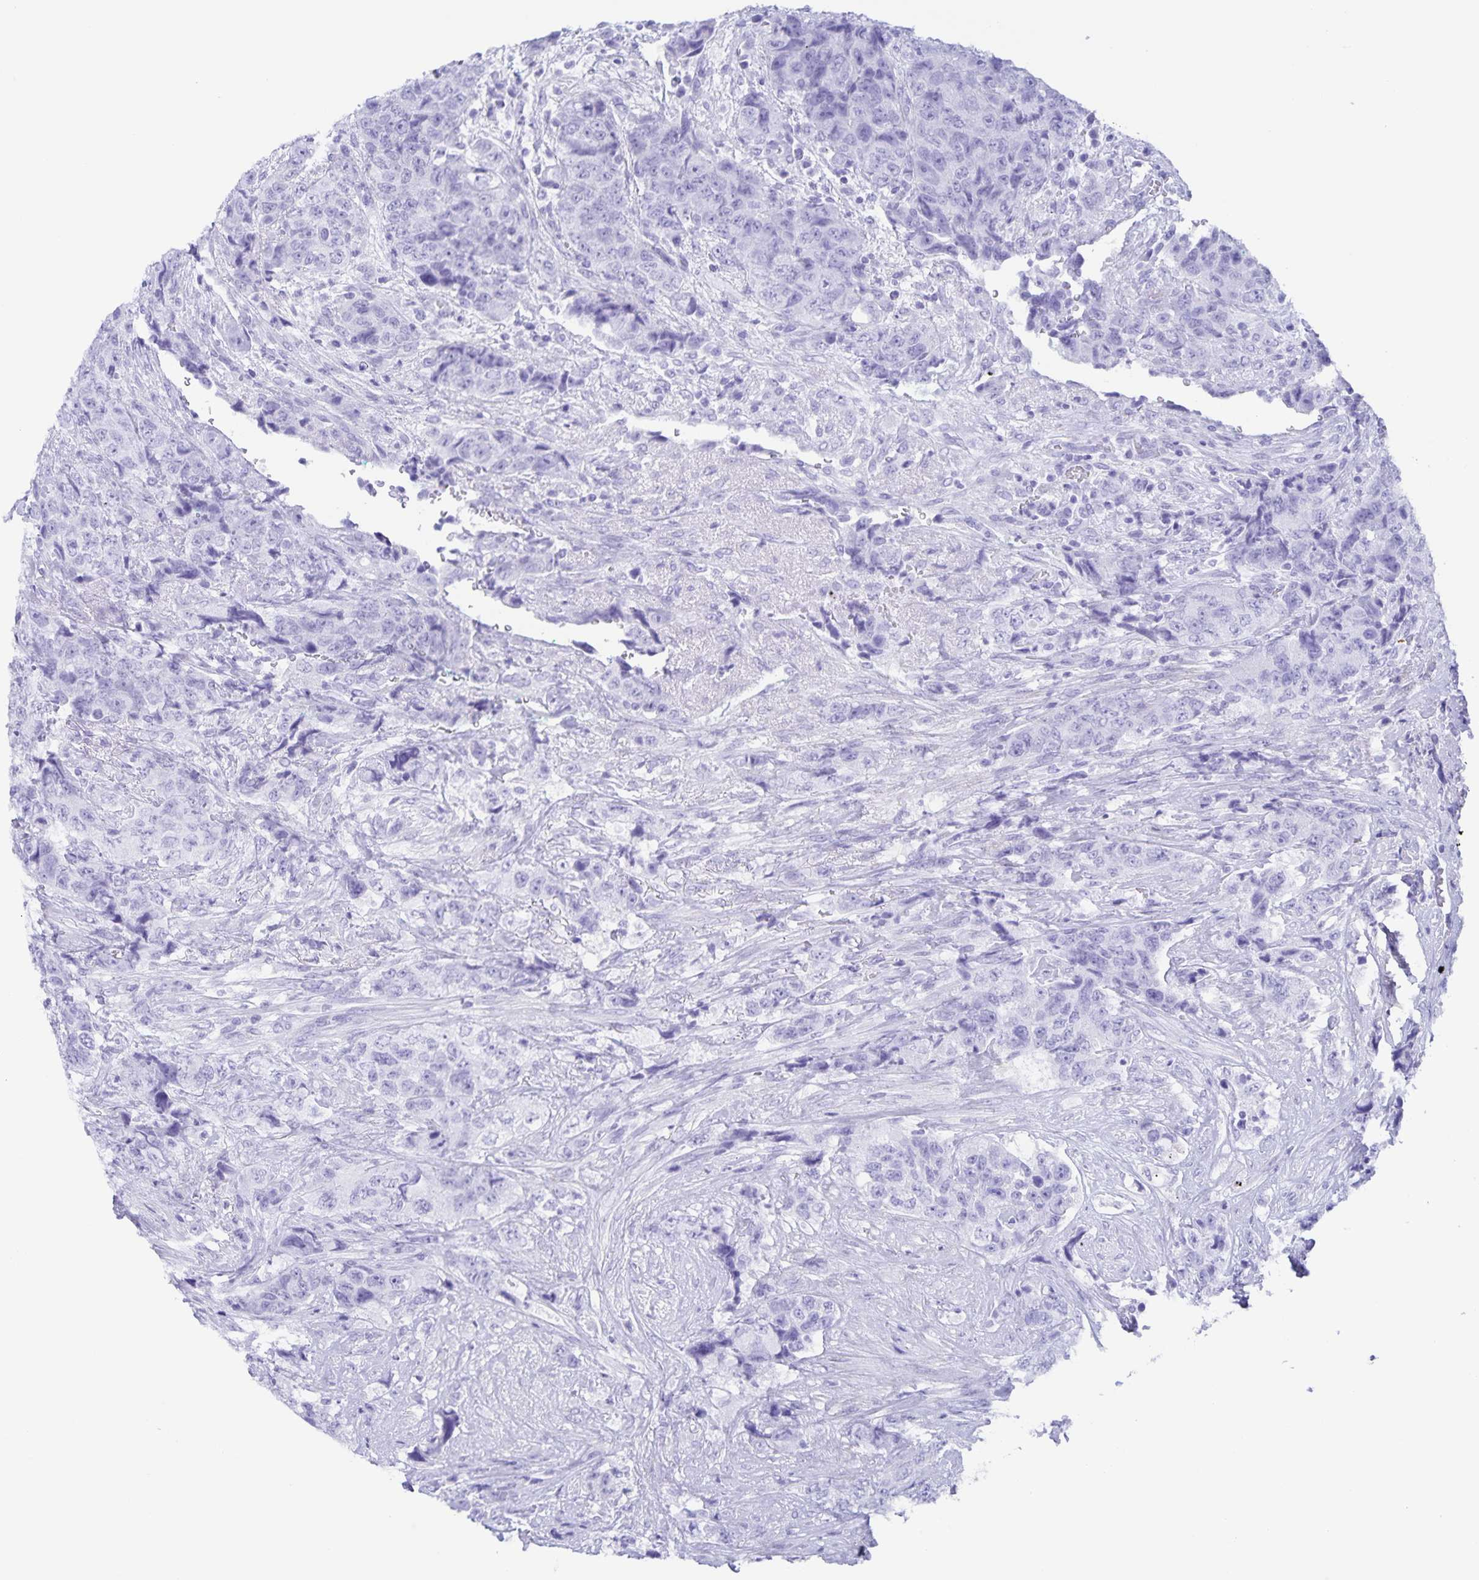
{"staining": {"intensity": "negative", "quantity": "none", "location": "none"}, "tissue": "urothelial cancer", "cell_type": "Tumor cells", "image_type": "cancer", "snomed": [{"axis": "morphology", "description": "Urothelial carcinoma, High grade"}, {"axis": "topography", "description": "Urinary bladder"}], "caption": "IHC micrograph of neoplastic tissue: urothelial cancer stained with DAB (3,3'-diaminobenzidine) exhibits no significant protein positivity in tumor cells.", "gene": "AQP4", "patient": {"sex": "female", "age": 78}}